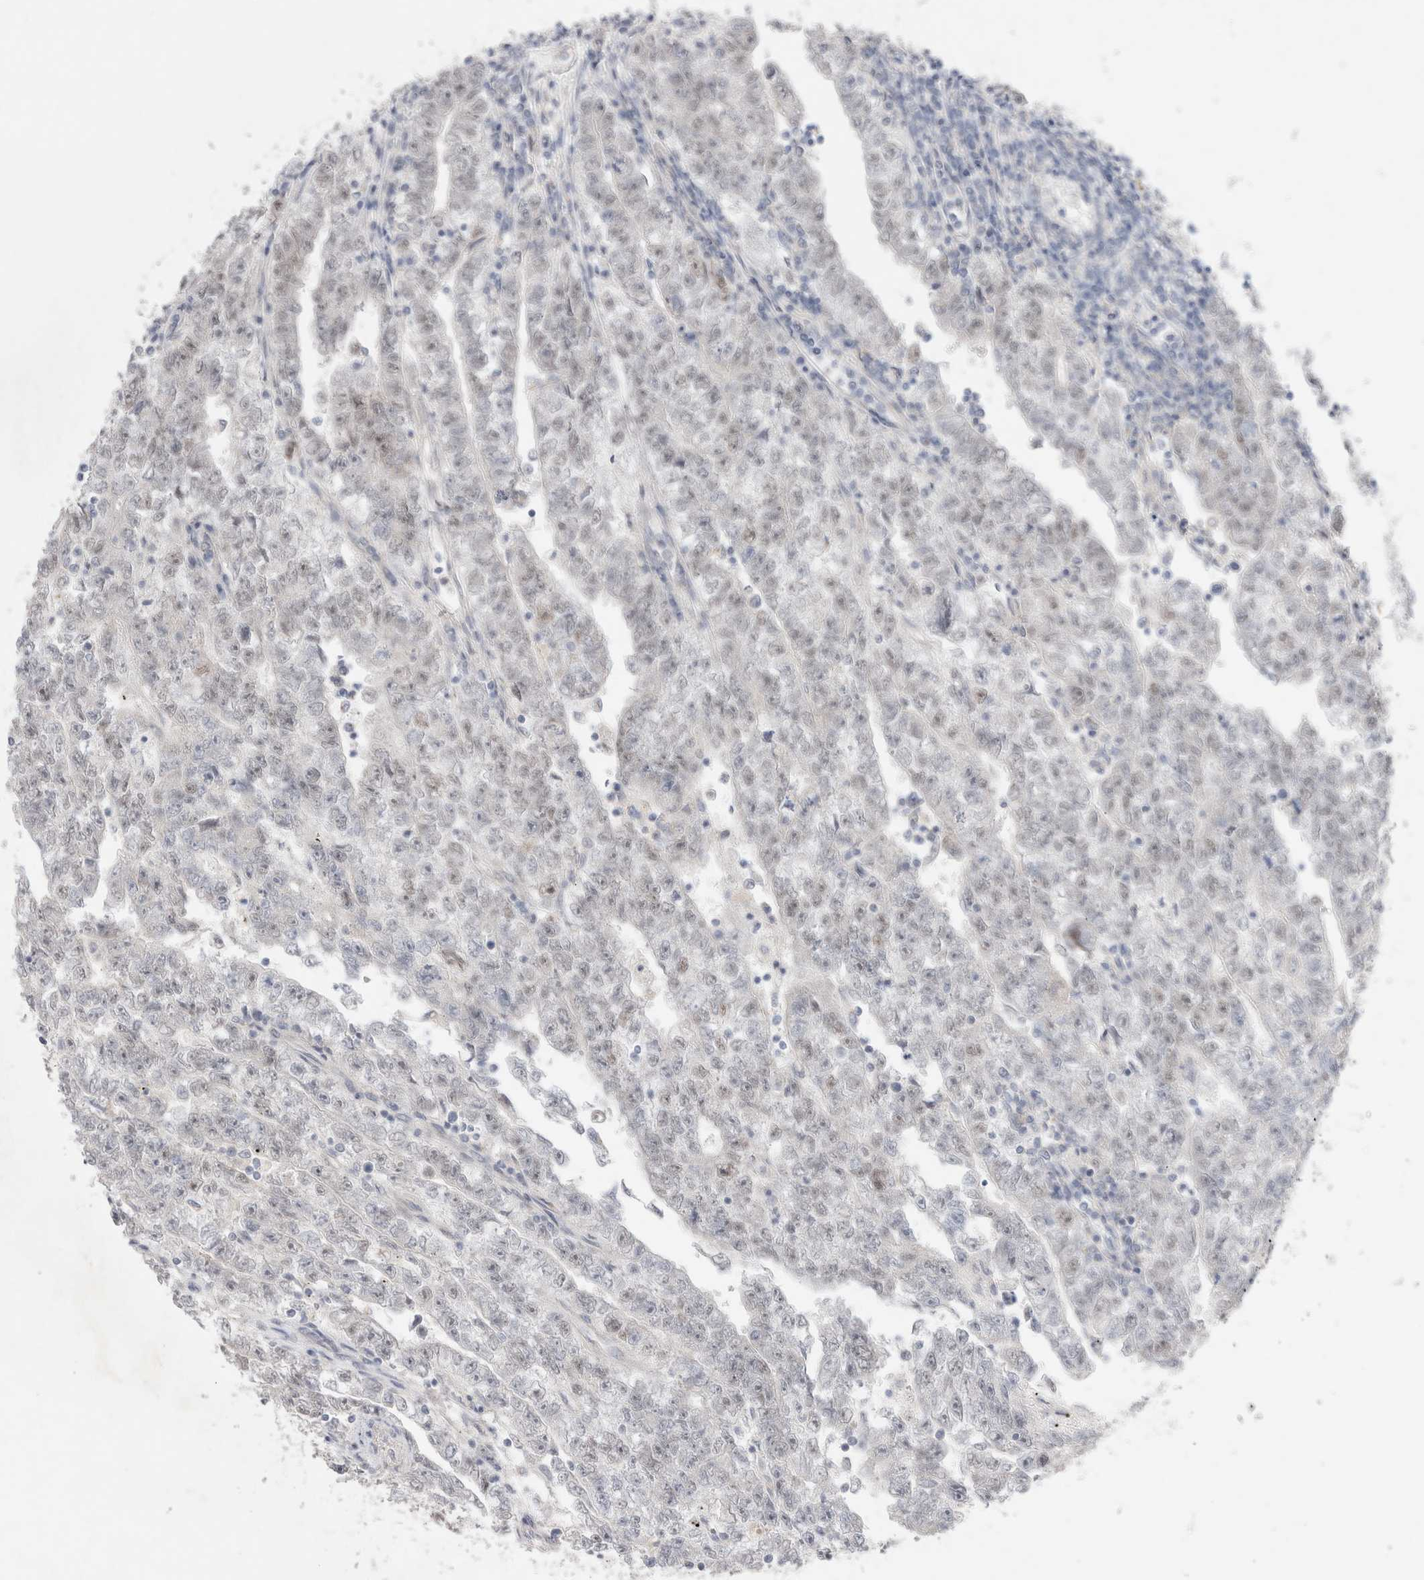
{"staining": {"intensity": "negative", "quantity": "none", "location": "none"}, "tissue": "testis cancer", "cell_type": "Tumor cells", "image_type": "cancer", "snomed": [{"axis": "morphology", "description": "Carcinoma, Embryonal, NOS"}, {"axis": "topography", "description": "Testis"}], "caption": "The image shows no significant positivity in tumor cells of testis cancer (embryonal carcinoma).", "gene": "BICD2", "patient": {"sex": "male", "age": 25}}